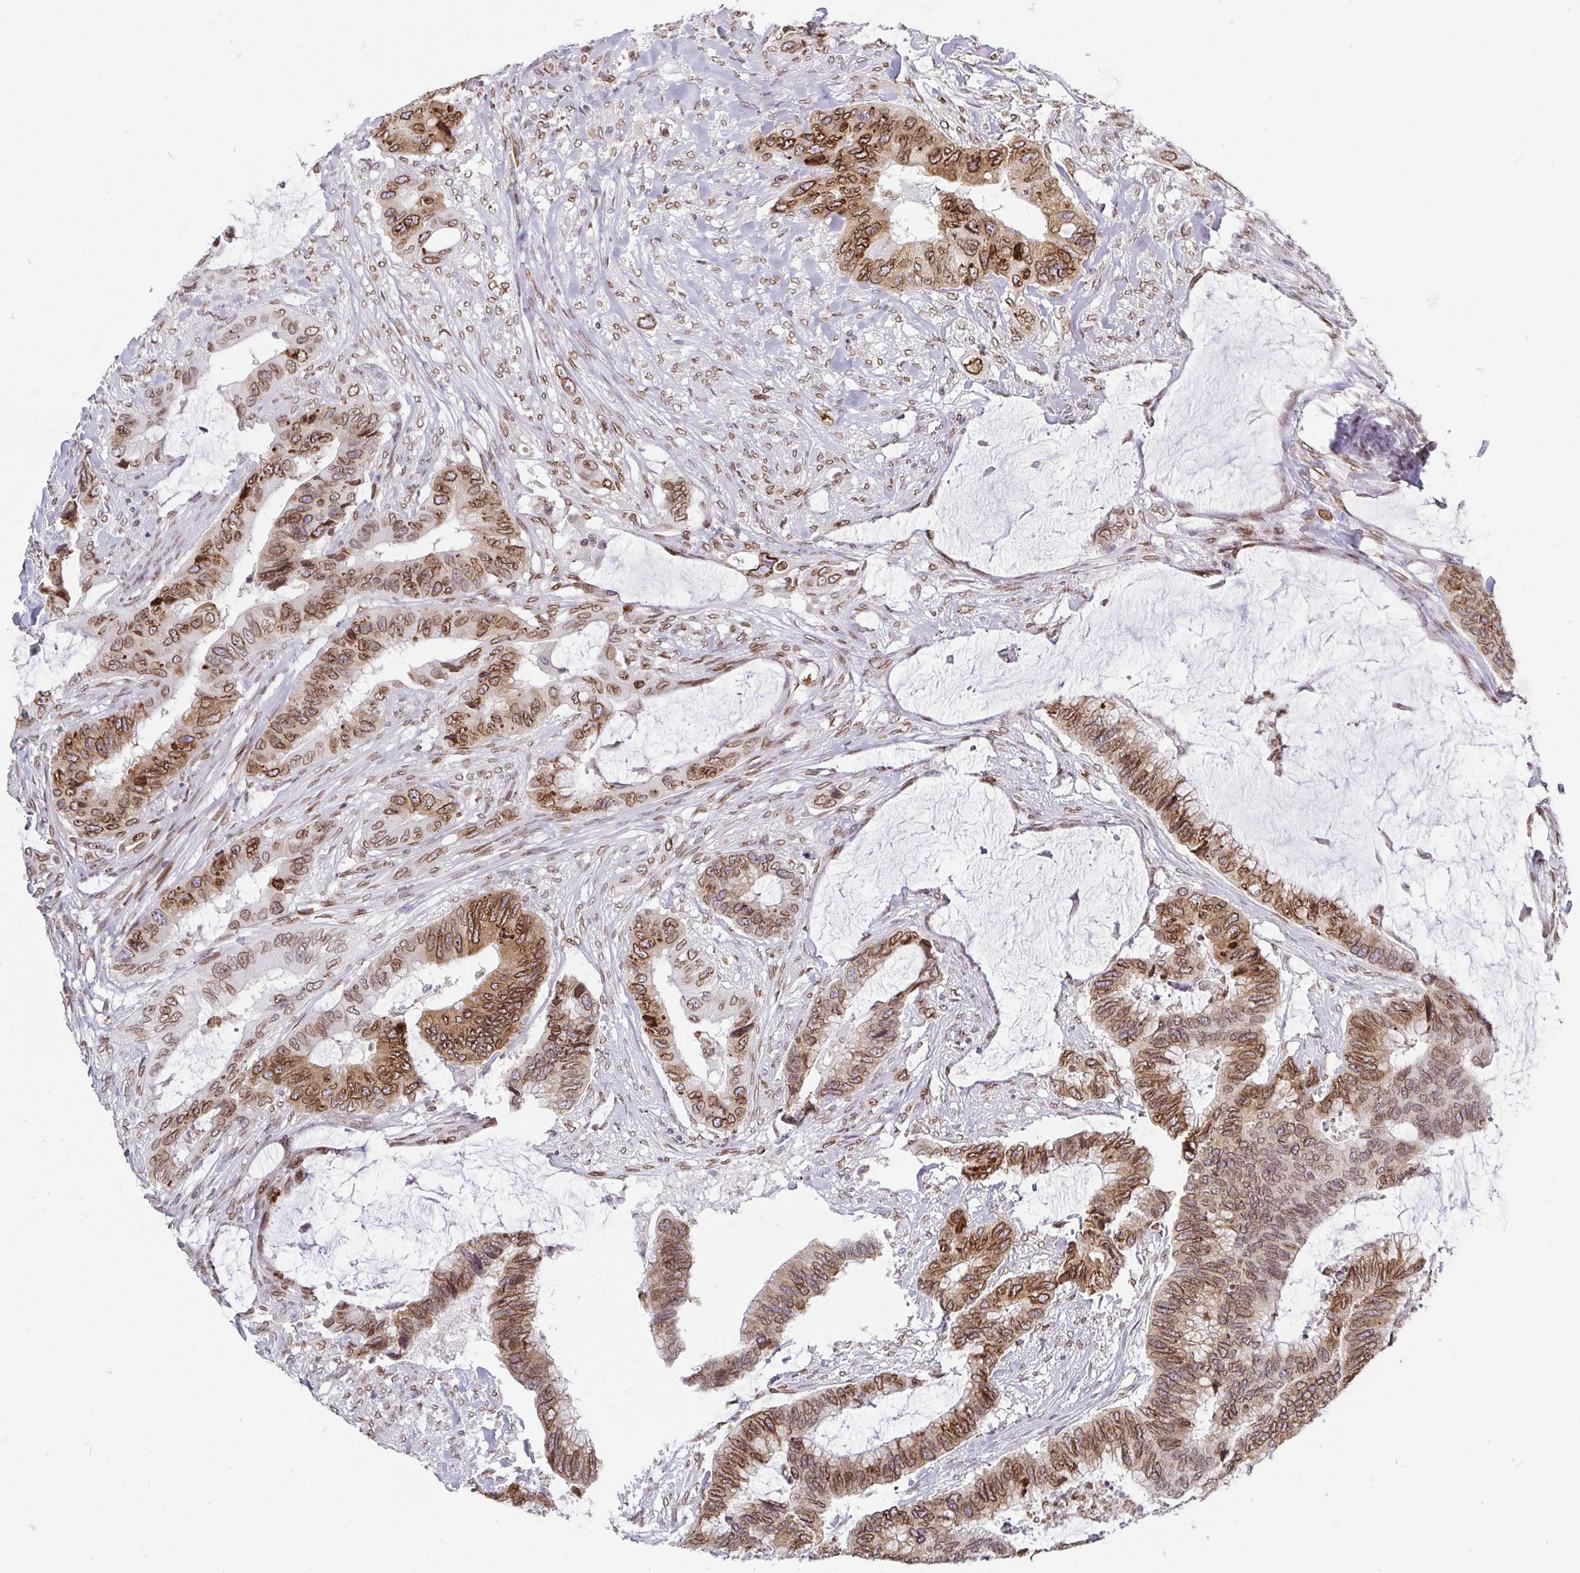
{"staining": {"intensity": "moderate", "quantity": ">75%", "location": "cytoplasmic/membranous,nuclear"}, "tissue": "colorectal cancer", "cell_type": "Tumor cells", "image_type": "cancer", "snomed": [{"axis": "morphology", "description": "Adenocarcinoma, NOS"}, {"axis": "topography", "description": "Rectum"}], "caption": "Immunohistochemical staining of human colorectal adenocarcinoma demonstrates moderate cytoplasmic/membranous and nuclear protein expression in about >75% of tumor cells.", "gene": "EMD", "patient": {"sex": "female", "age": 59}}